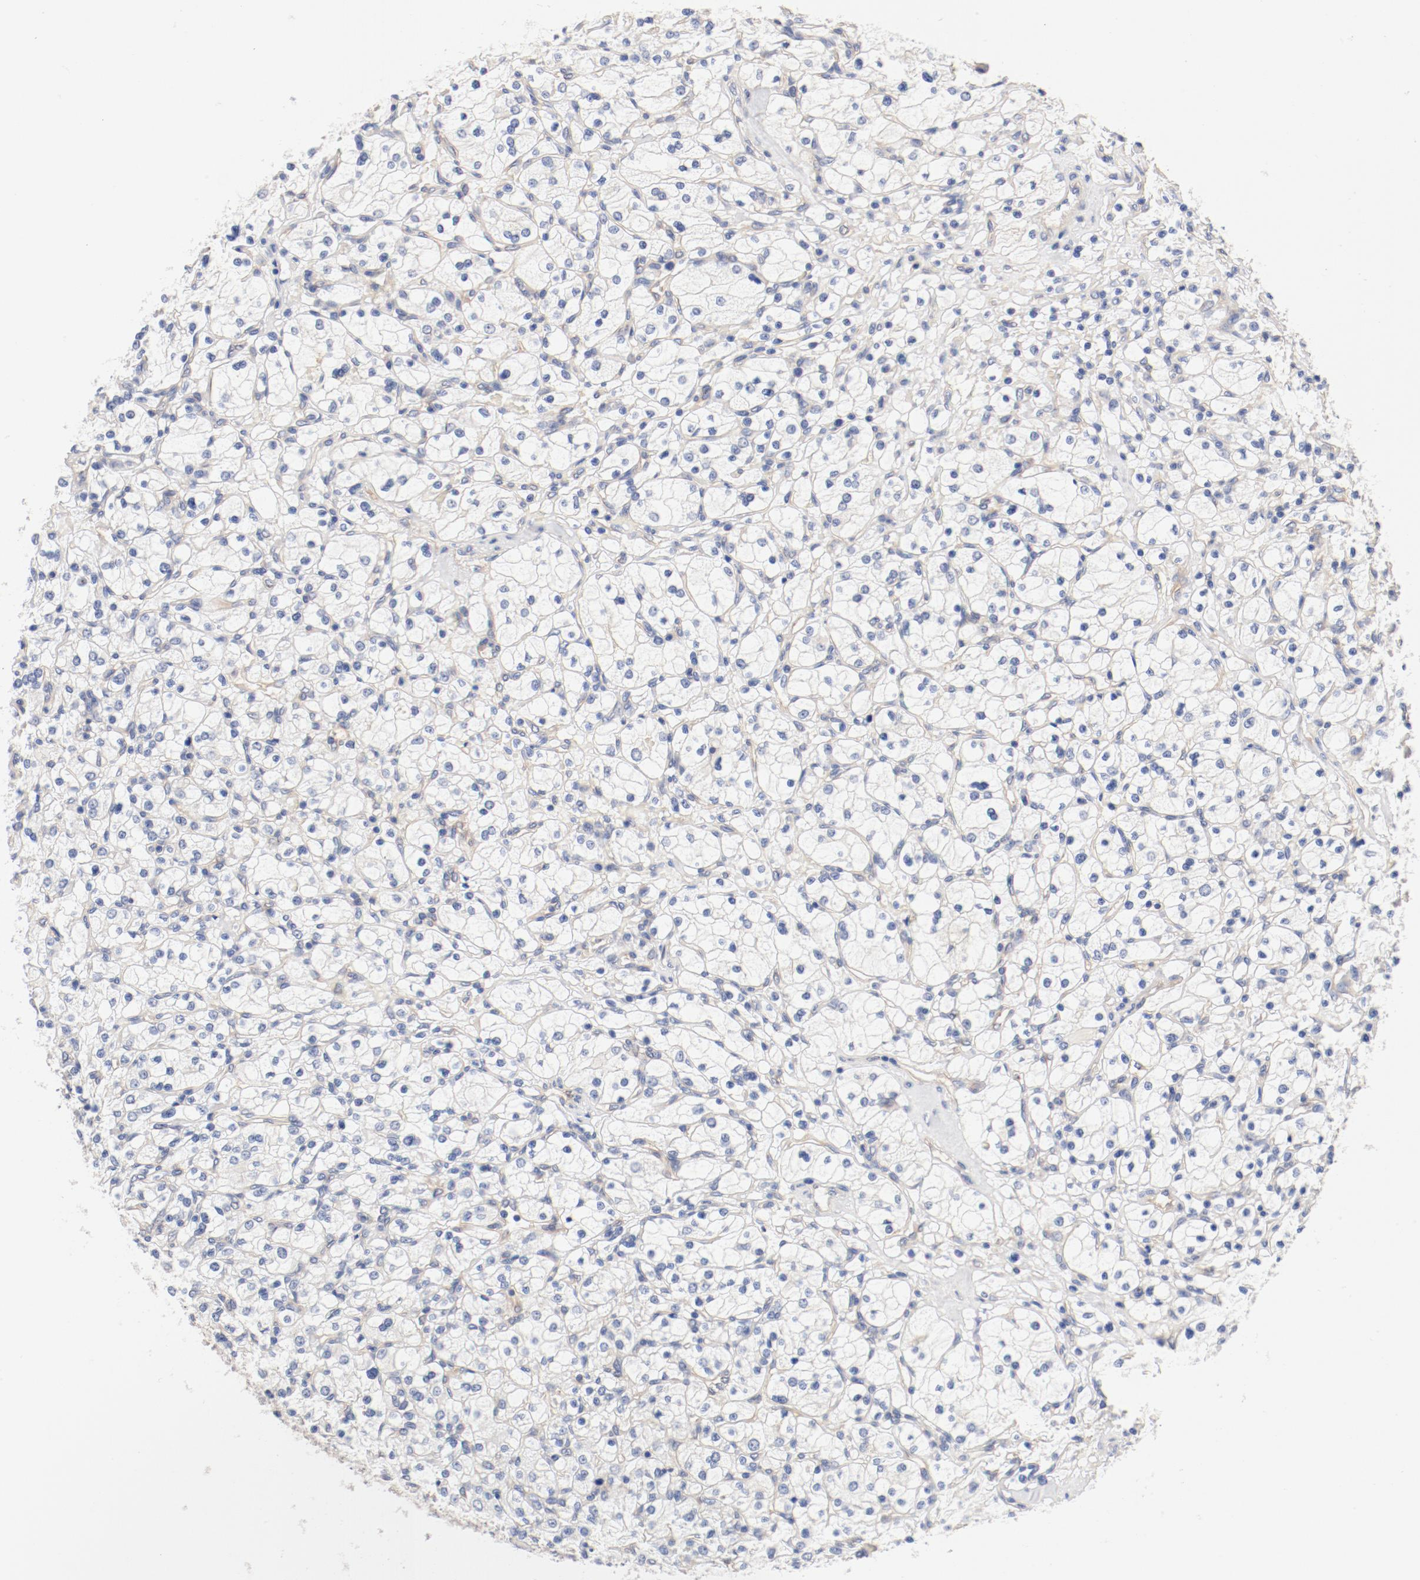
{"staining": {"intensity": "negative", "quantity": "none", "location": "none"}, "tissue": "renal cancer", "cell_type": "Tumor cells", "image_type": "cancer", "snomed": [{"axis": "morphology", "description": "Adenocarcinoma, NOS"}, {"axis": "topography", "description": "Kidney"}], "caption": "An image of renal cancer (adenocarcinoma) stained for a protein exhibits no brown staining in tumor cells.", "gene": "DYNC1H1", "patient": {"sex": "female", "age": 83}}